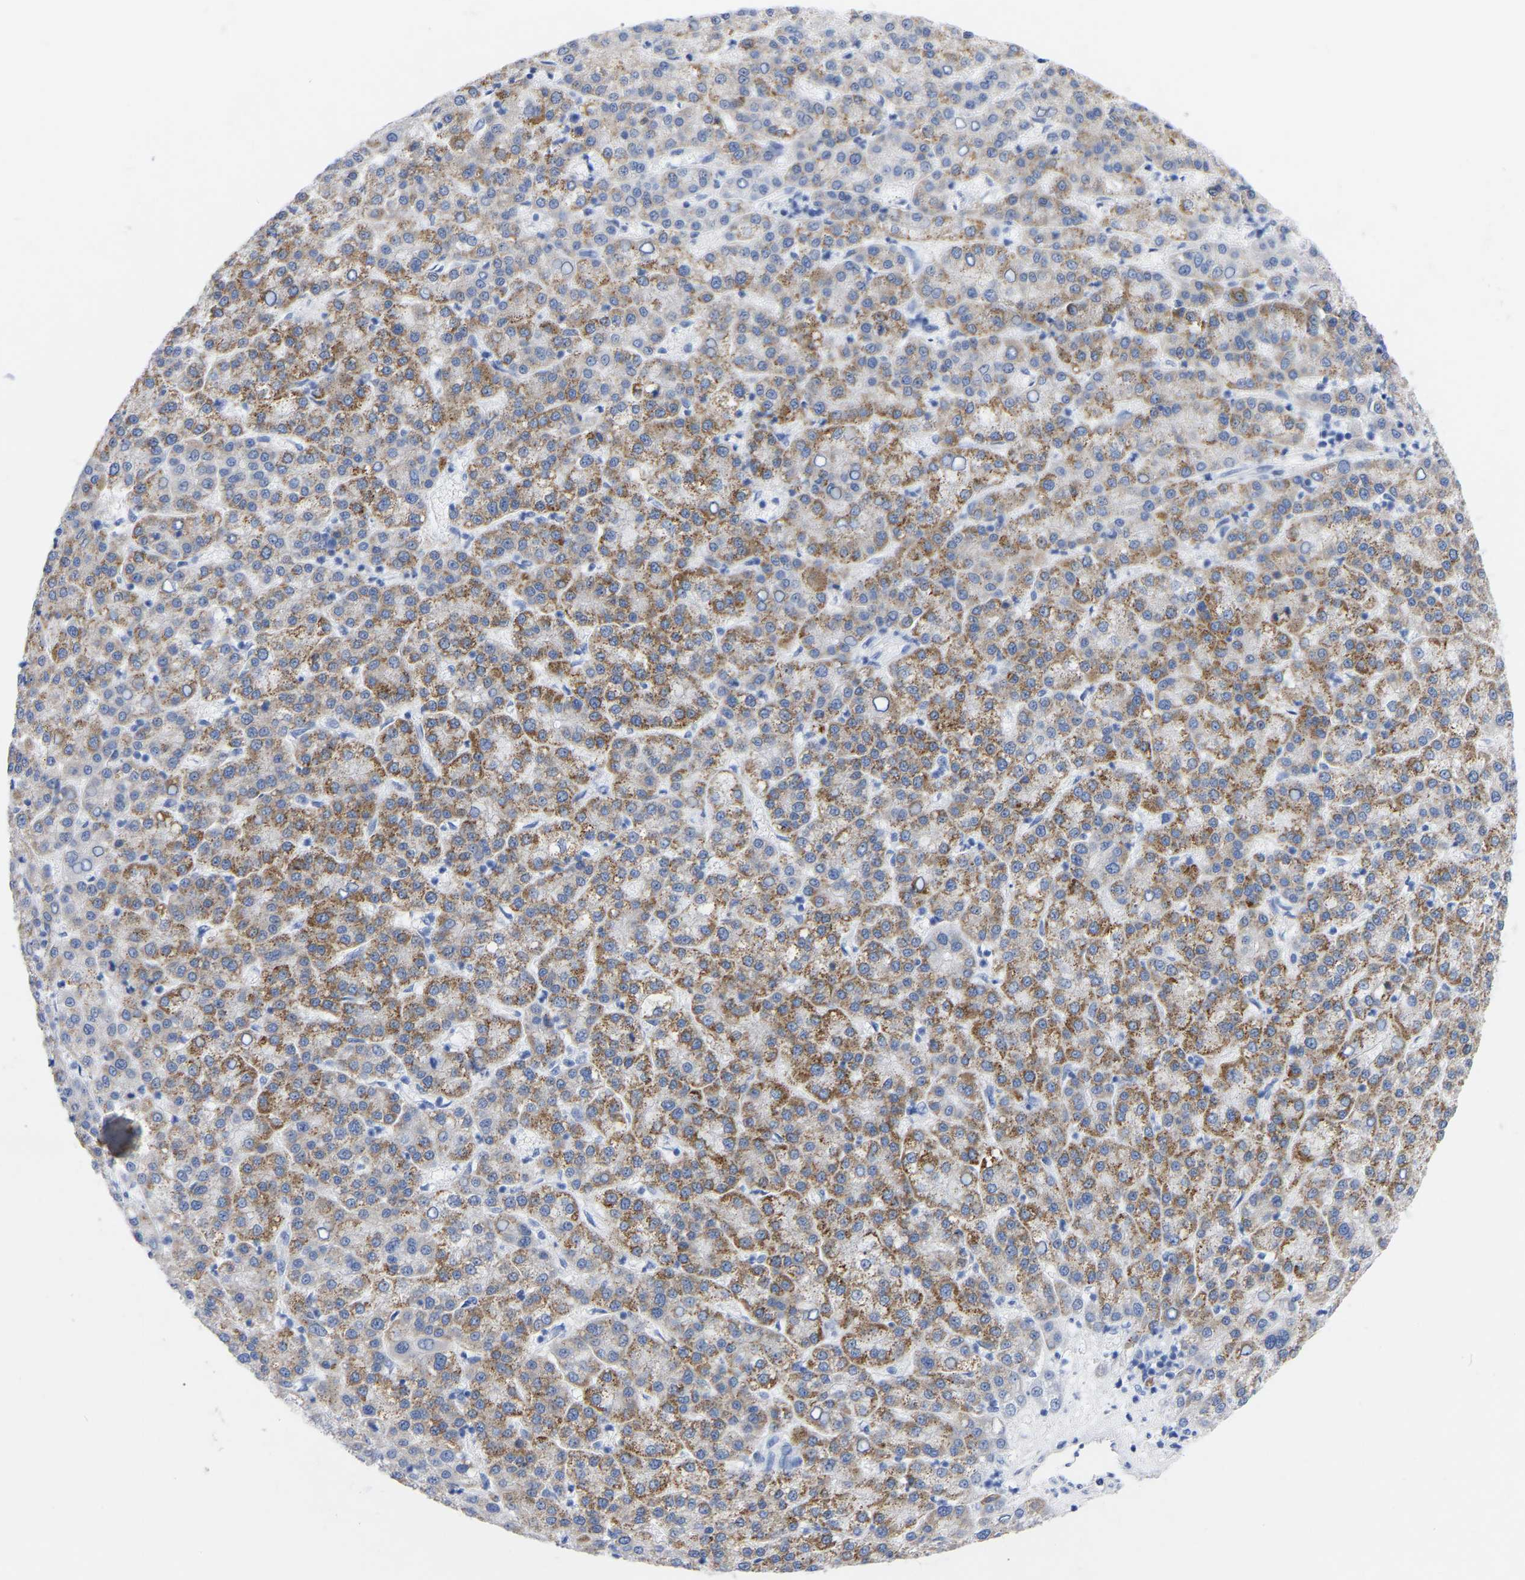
{"staining": {"intensity": "moderate", "quantity": ">75%", "location": "cytoplasmic/membranous"}, "tissue": "liver cancer", "cell_type": "Tumor cells", "image_type": "cancer", "snomed": [{"axis": "morphology", "description": "Carcinoma, Hepatocellular, NOS"}, {"axis": "topography", "description": "Liver"}], "caption": "Immunohistochemical staining of liver cancer reveals moderate cytoplasmic/membranous protein positivity in about >75% of tumor cells.", "gene": "ZNF629", "patient": {"sex": "female", "age": 58}}